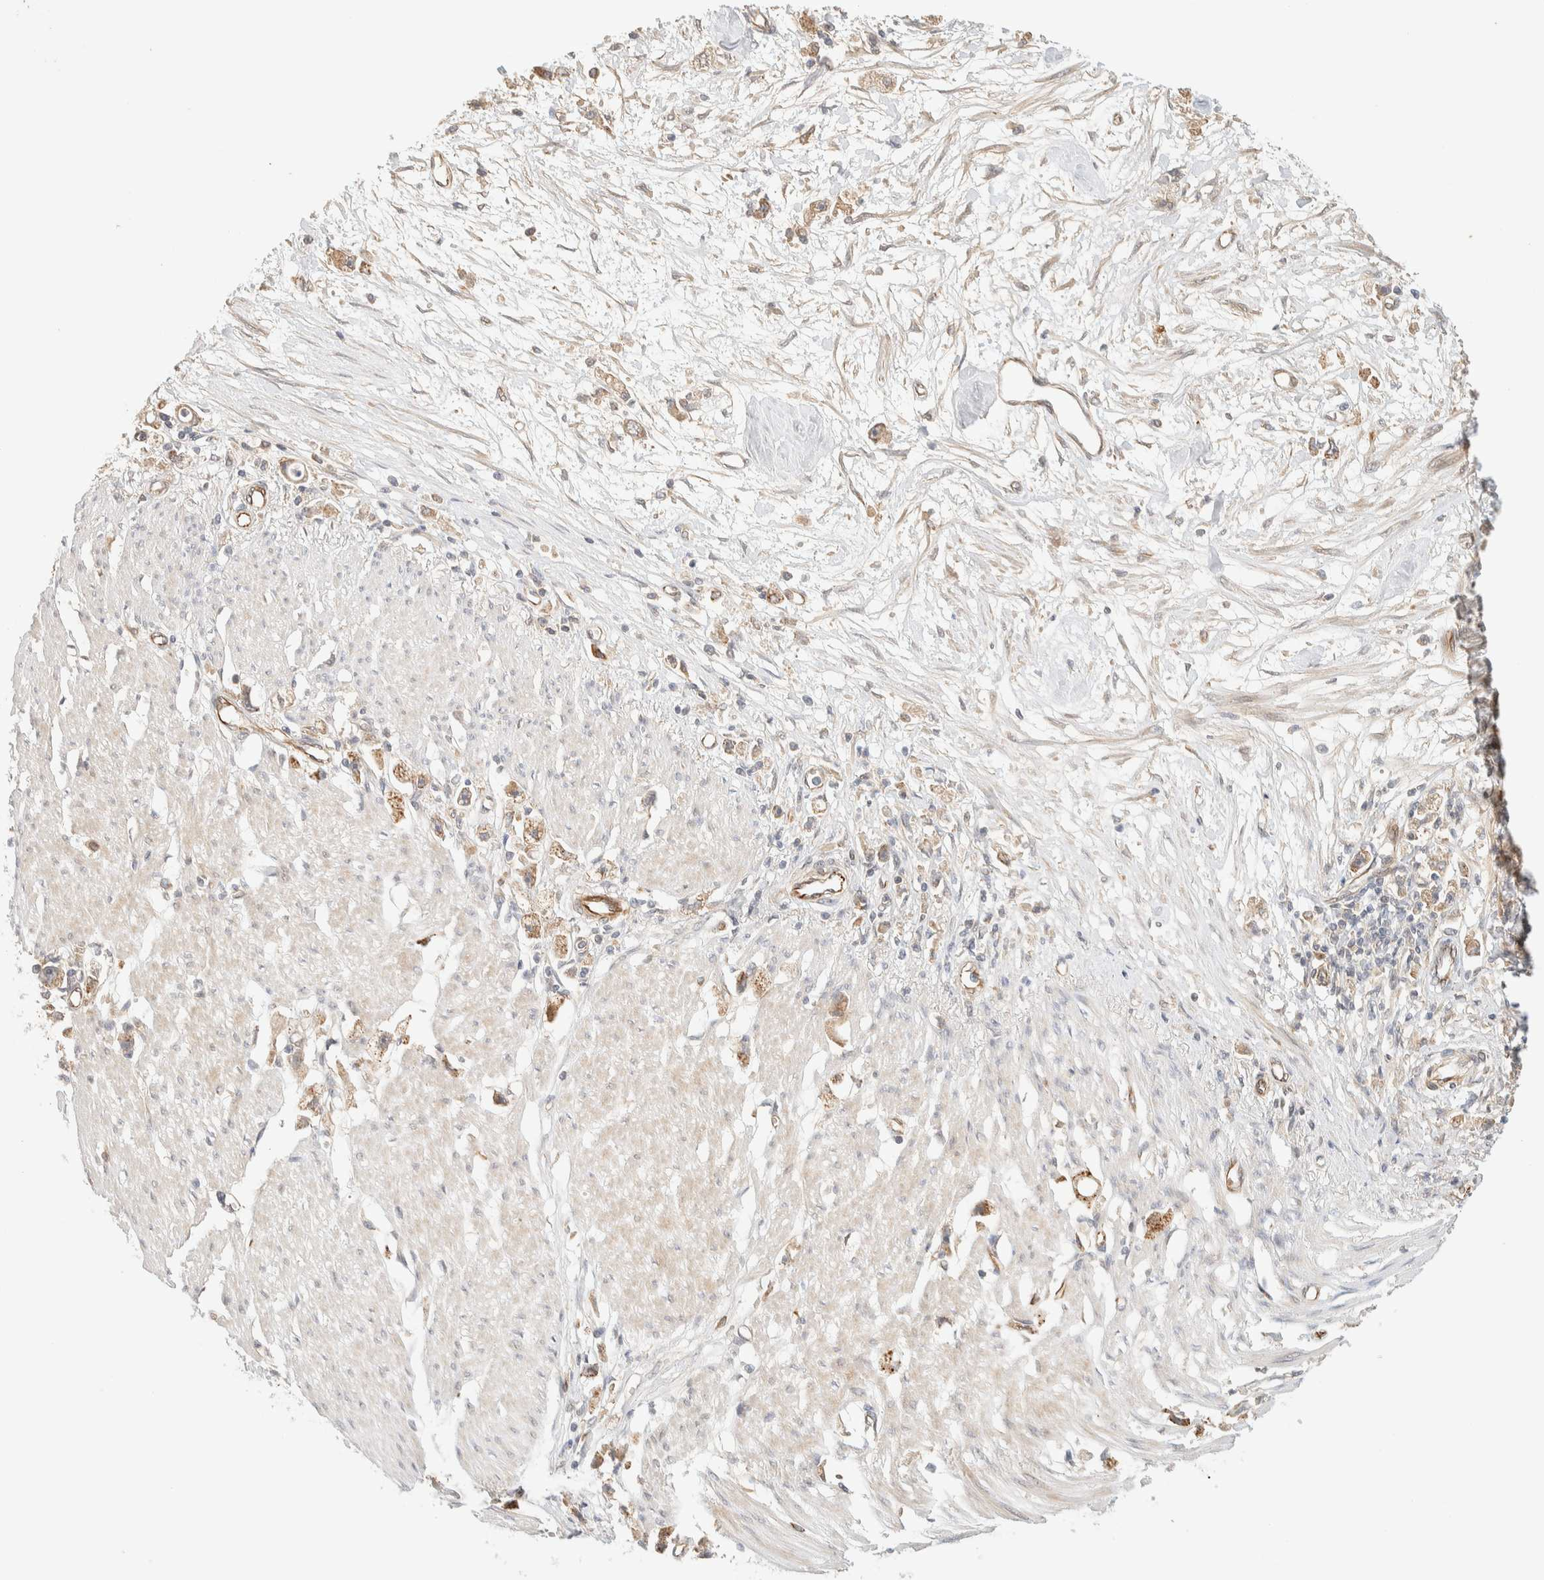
{"staining": {"intensity": "weak", "quantity": ">75%", "location": "cytoplasmic/membranous"}, "tissue": "stomach cancer", "cell_type": "Tumor cells", "image_type": "cancer", "snomed": [{"axis": "morphology", "description": "Adenocarcinoma, NOS"}, {"axis": "topography", "description": "Stomach"}], "caption": "Stomach cancer (adenocarcinoma) stained with a brown dye displays weak cytoplasmic/membranous positive staining in about >75% of tumor cells.", "gene": "FAT1", "patient": {"sex": "female", "age": 59}}